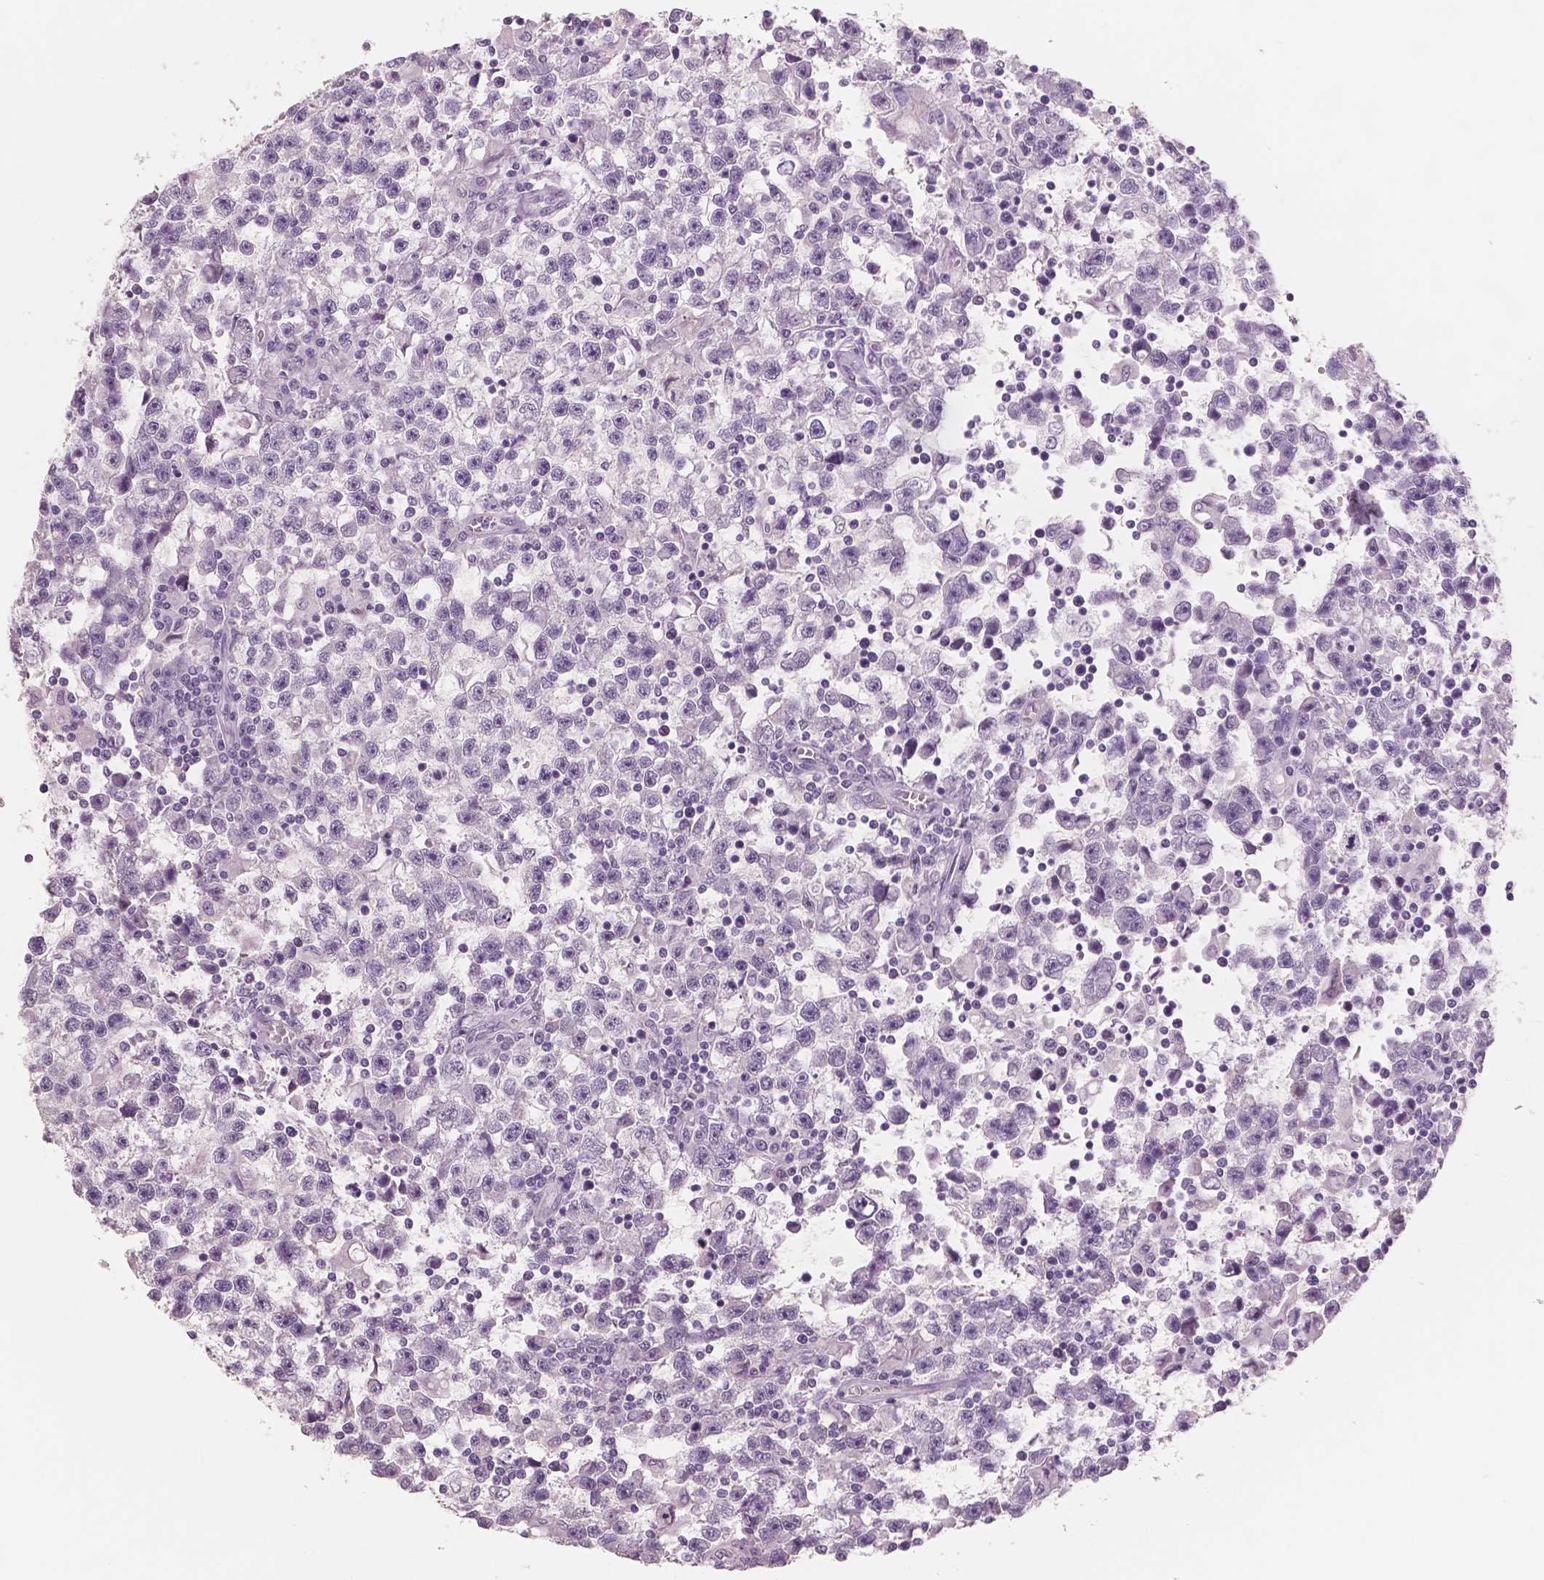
{"staining": {"intensity": "negative", "quantity": "none", "location": "none"}, "tissue": "testis cancer", "cell_type": "Tumor cells", "image_type": "cancer", "snomed": [{"axis": "morphology", "description": "Seminoma, NOS"}, {"axis": "topography", "description": "Testis"}], "caption": "High magnification brightfield microscopy of testis seminoma stained with DAB (3,3'-diaminobenzidine) (brown) and counterstained with hematoxylin (blue): tumor cells show no significant staining.", "gene": "NECAB1", "patient": {"sex": "male", "age": 31}}